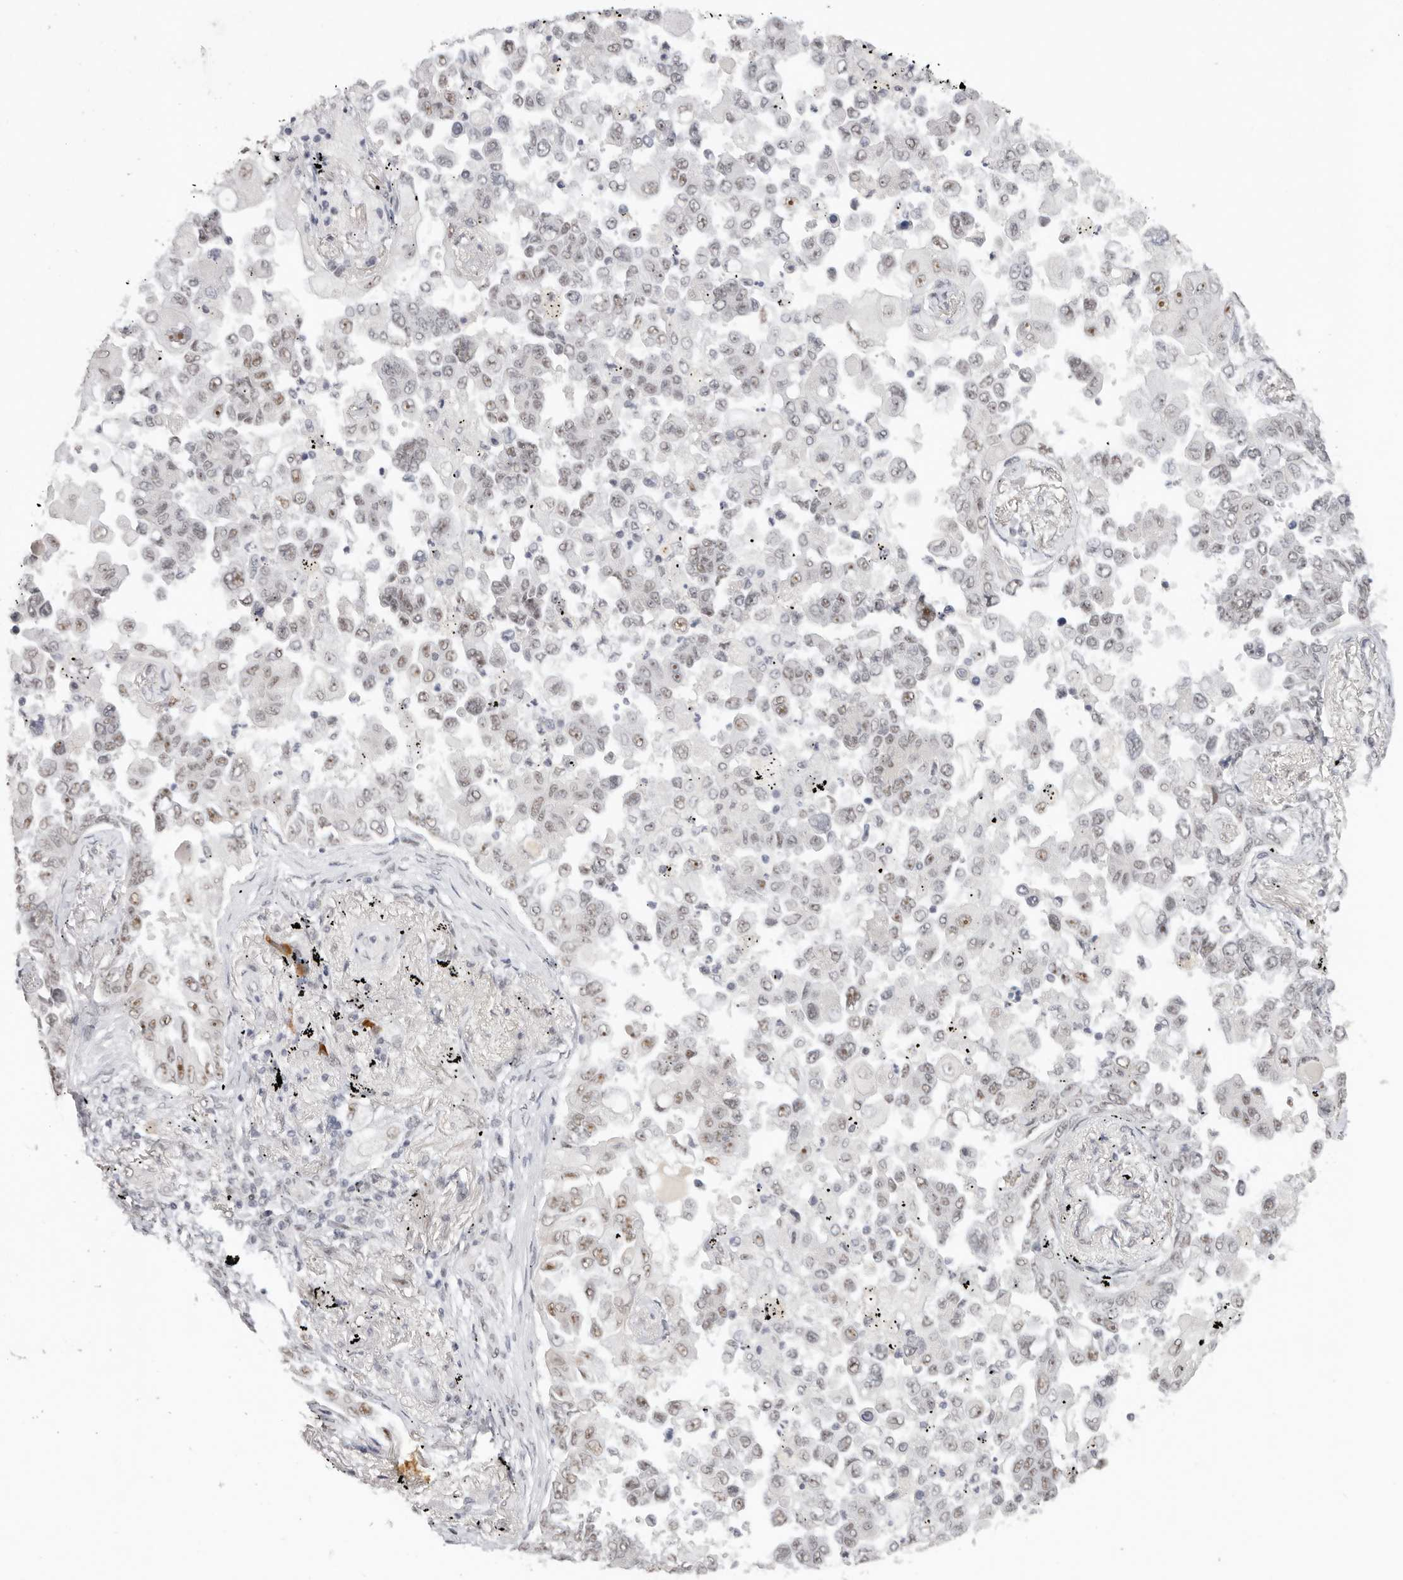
{"staining": {"intensity": "weak", "quantity": "<25%", "location": "nuclear"}, "tissue": "lung cancer", "cell_type": "Tumor cells", "image_type": "cancer", "snomed": [{"axis": "morphology", "description": "Adenocarcinoma, NOS"}, {"axis": "topography", "description": "Lung"}], "caption": "Lung cancer stained for a protein using IHC shows no expression tumor cells.", "gene": "LARP7", "patient": {"sex": "female", "age": 67}}